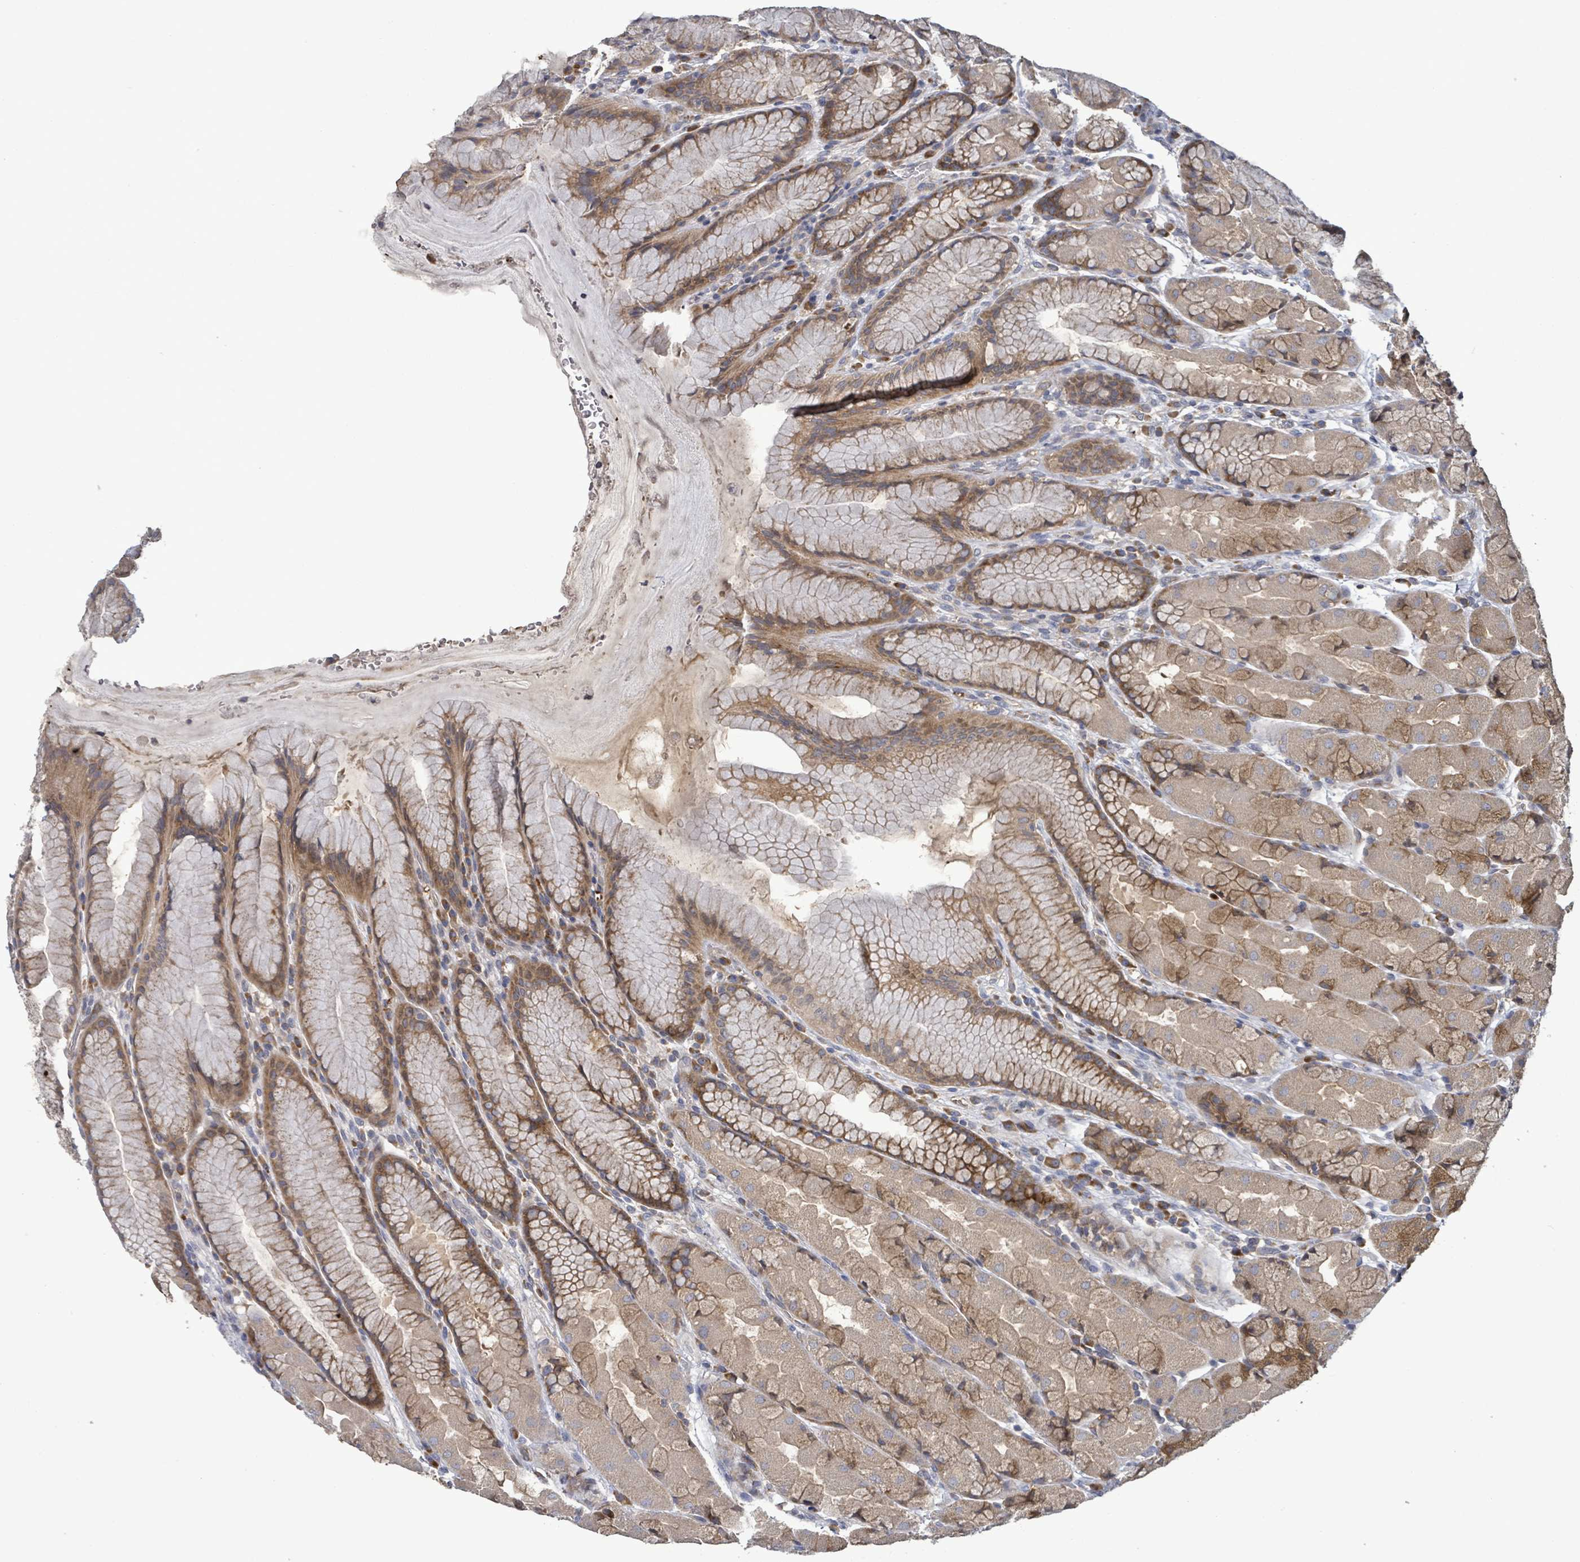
{"staining": {"intensity": "moderate", "quantity": ">75%", "location": "cytoplasmic/membranous"}, "tissue": "stomach", "cell_type": "Glandular cells", "image_type": "normal", "snomed": [{"axis": "morphology", "description": "Normal tissue, NOS"}, {"axis": "topography", "description": "Stomach"}], "caption": "Immunohistochemistry (DAB (3,3'-diaminobenzidine)) staining of normal stomach reveals moderate cytoplasmic/membranous protein expression in about >75% of glandular cells.", "gene": "SERPINE3", "patient": {"sex": "male", "age": 57}}